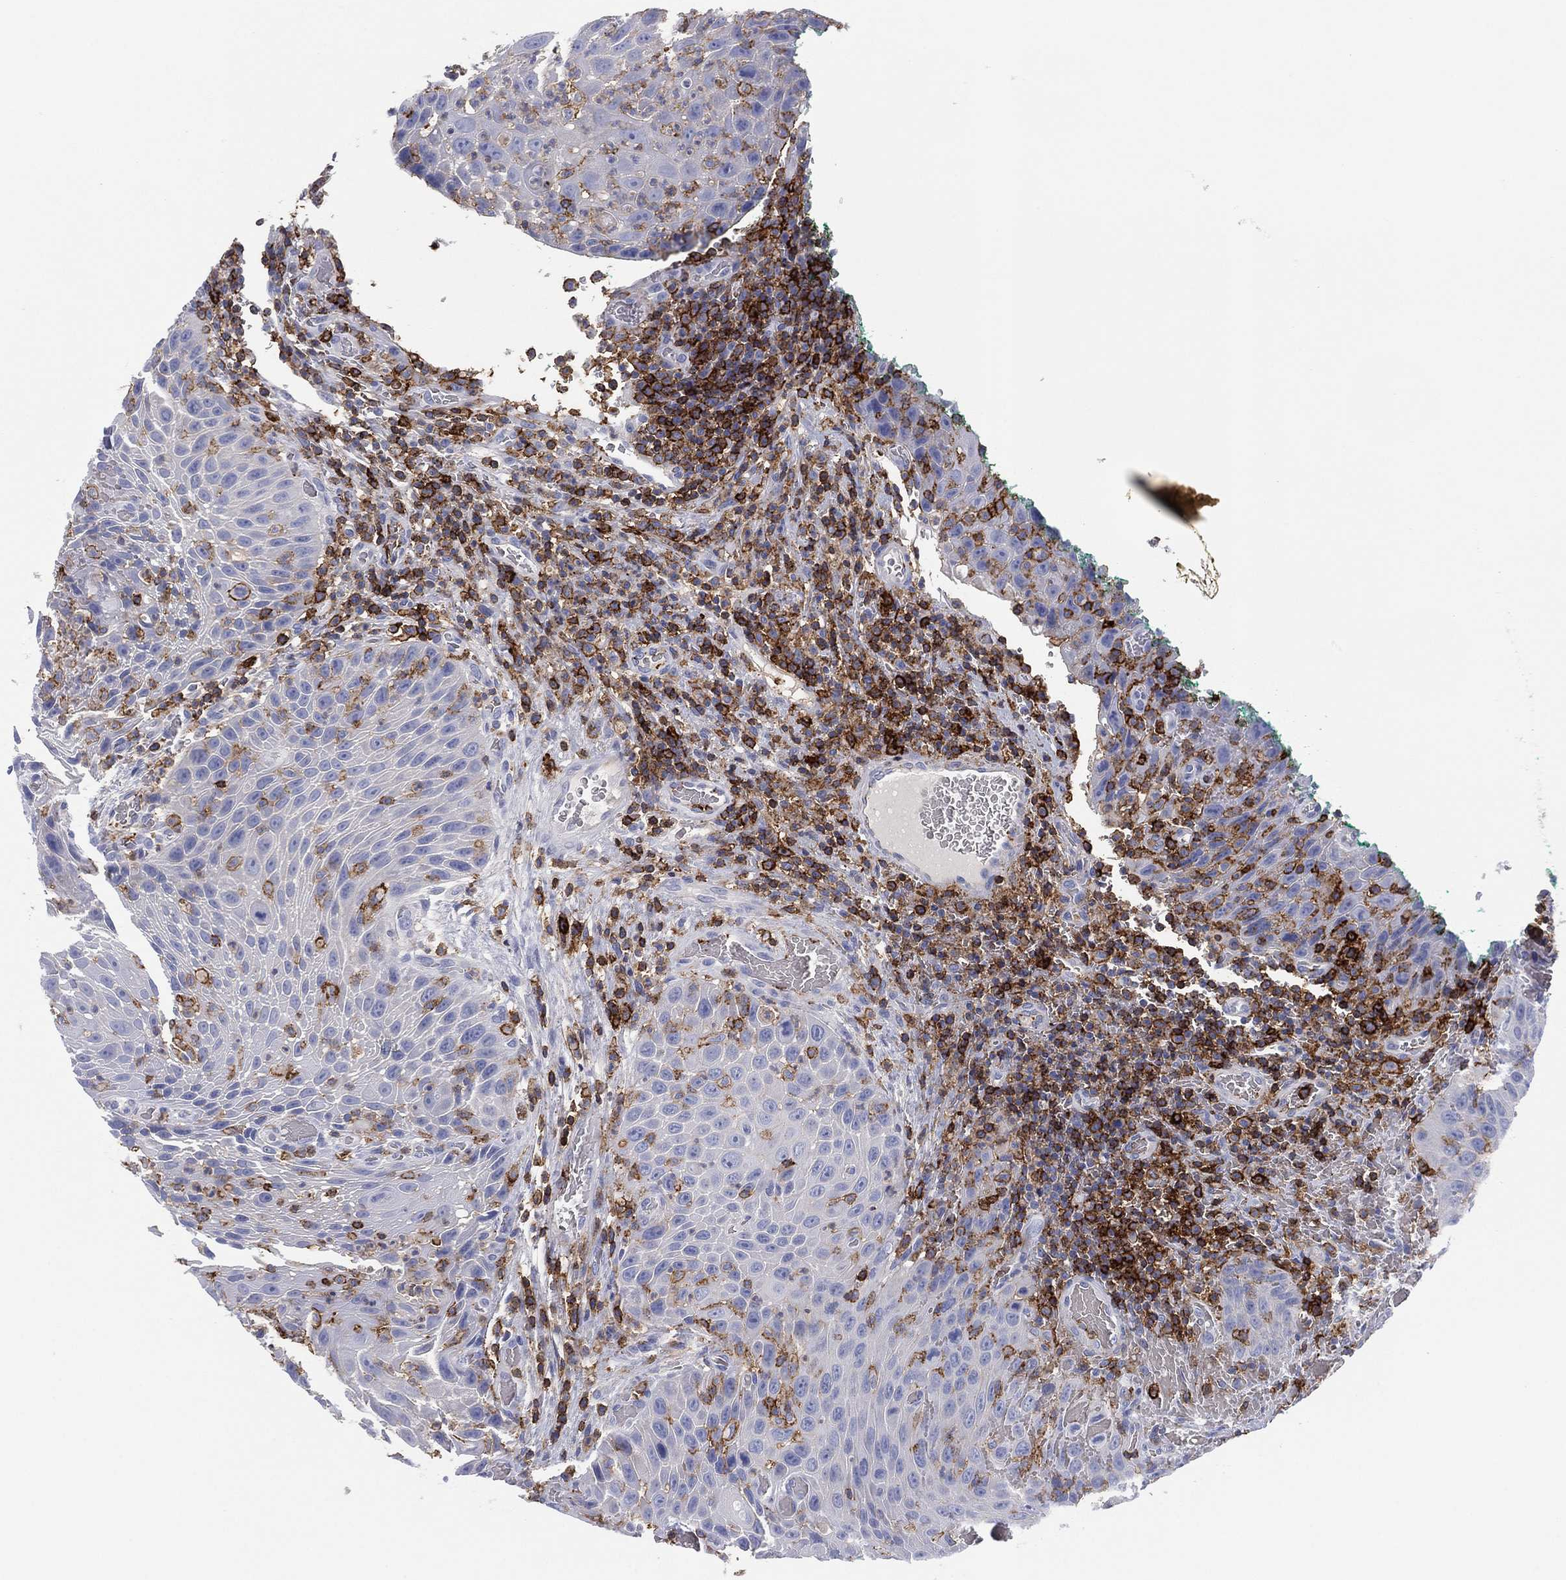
{"staining": {"intensity": "moderate", "quantity": "<25%", "location": "cytoplasmic/membranous"}, "tissue": "head and neck cancer", "cell_type": "Tumor cells", "image_type": "cancer", "snomed": [{"axis": "morphology", "description": "Squamous cell carcinoma, NOS"}, {"axis": "topography", "description": "Head-Neck"}], "caption": "Immunohistochemical staining of human head and neck squamous cell carcinoma displays moderate cytoplasmic/membranous protein positivity in approximately <25% of tumor cells.", "gene": "SELPLG", "patient": {"sex": "male", "age": 69}}